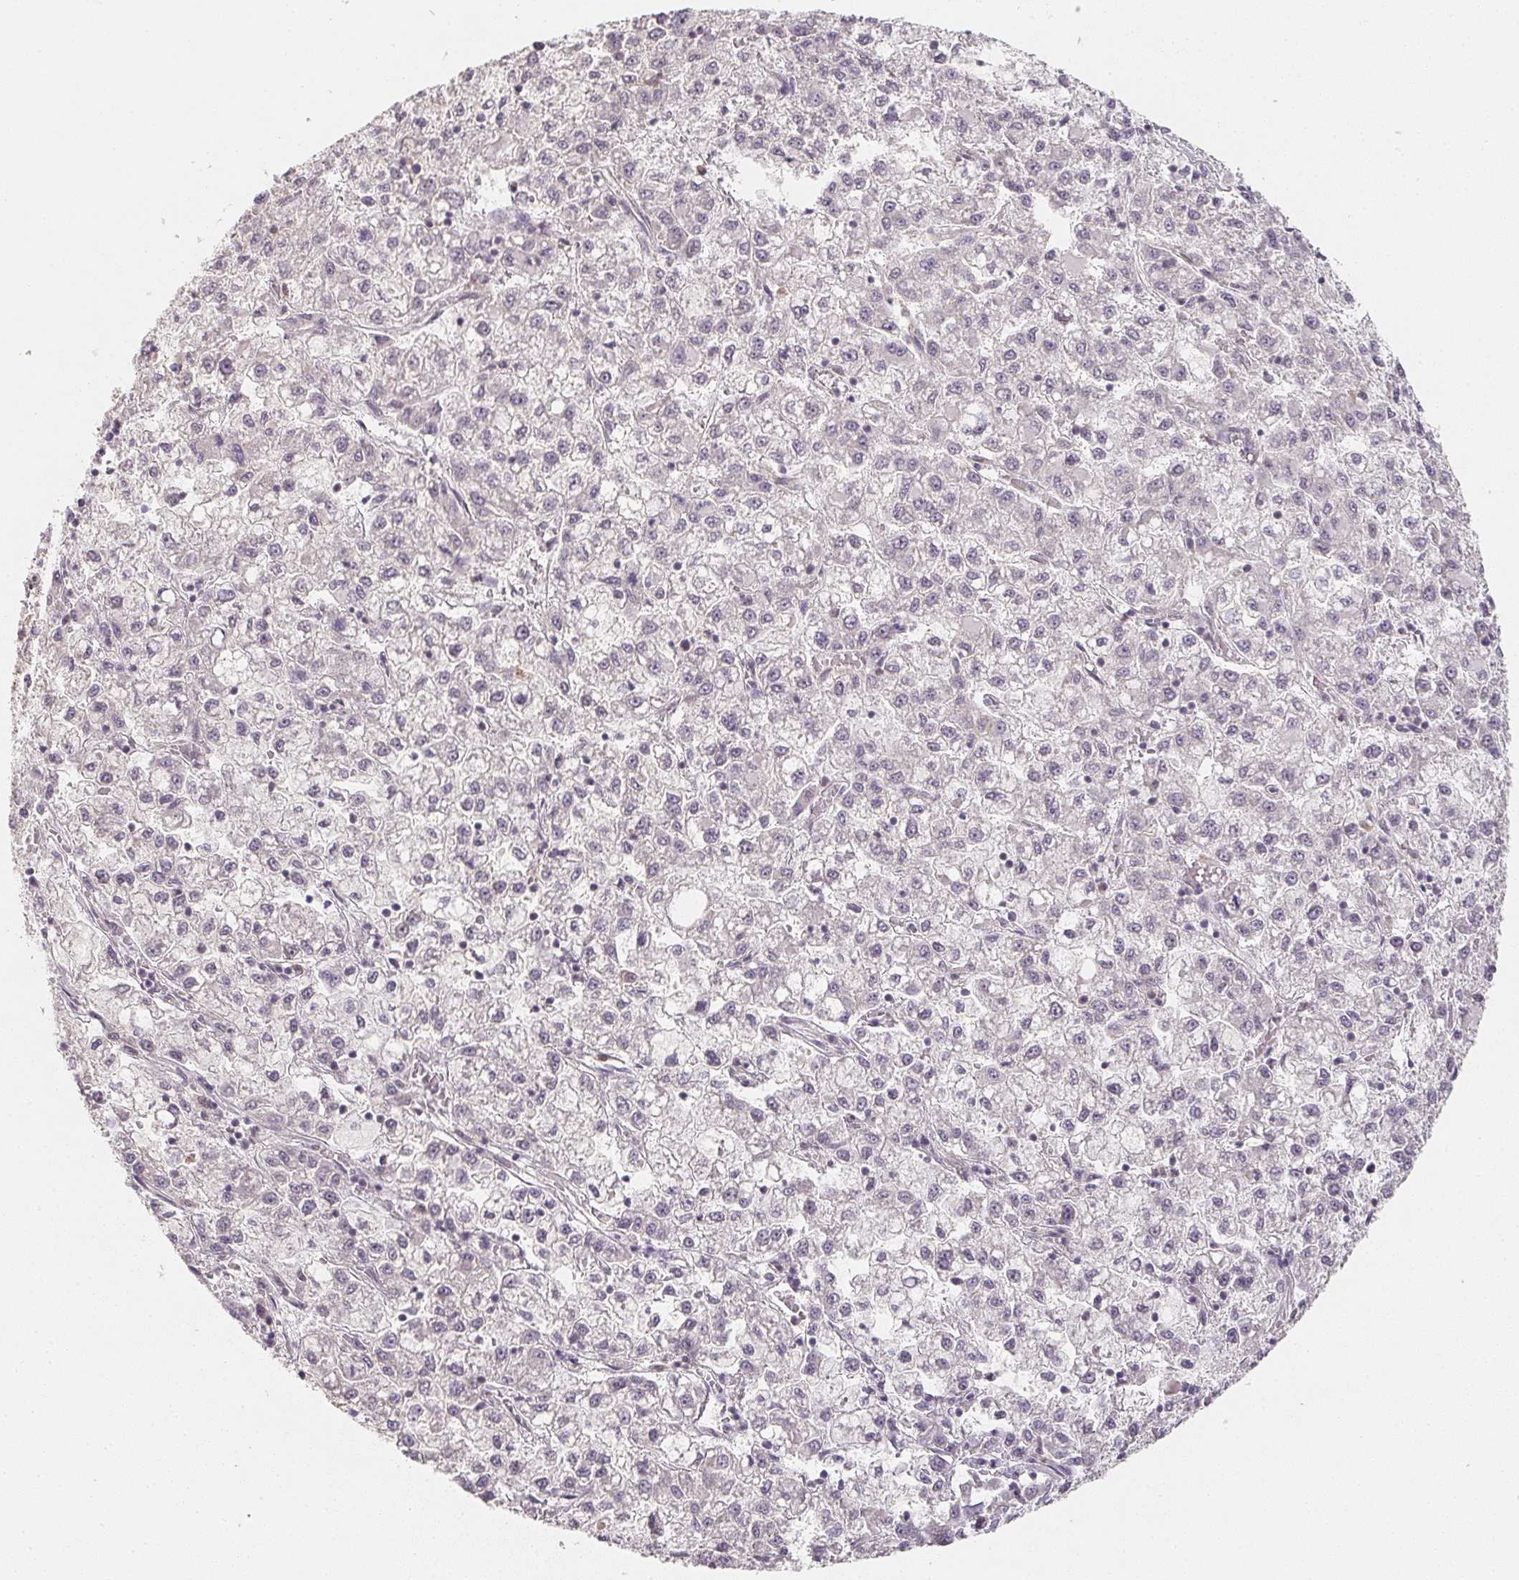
{"staining": {"intensity": "negative", "quantity": "none", "location": "none"}, "tissue": "liver cancer", "cell_type": "Tumor cells", "image_type": "cancer", "snomed": [{"axis": "morphology", "description": "Carcinoma, Hepatocellular, NOS"}, {"axis": "topography", "description": "Liver"}], "caption": "This is an immunohistochemistry photomicrograph of liver hepatocellular carcinoma. There is no staining in tumor cells.", "gene": "SOAT1", "patient": {"sex": "male", "age": 40}}